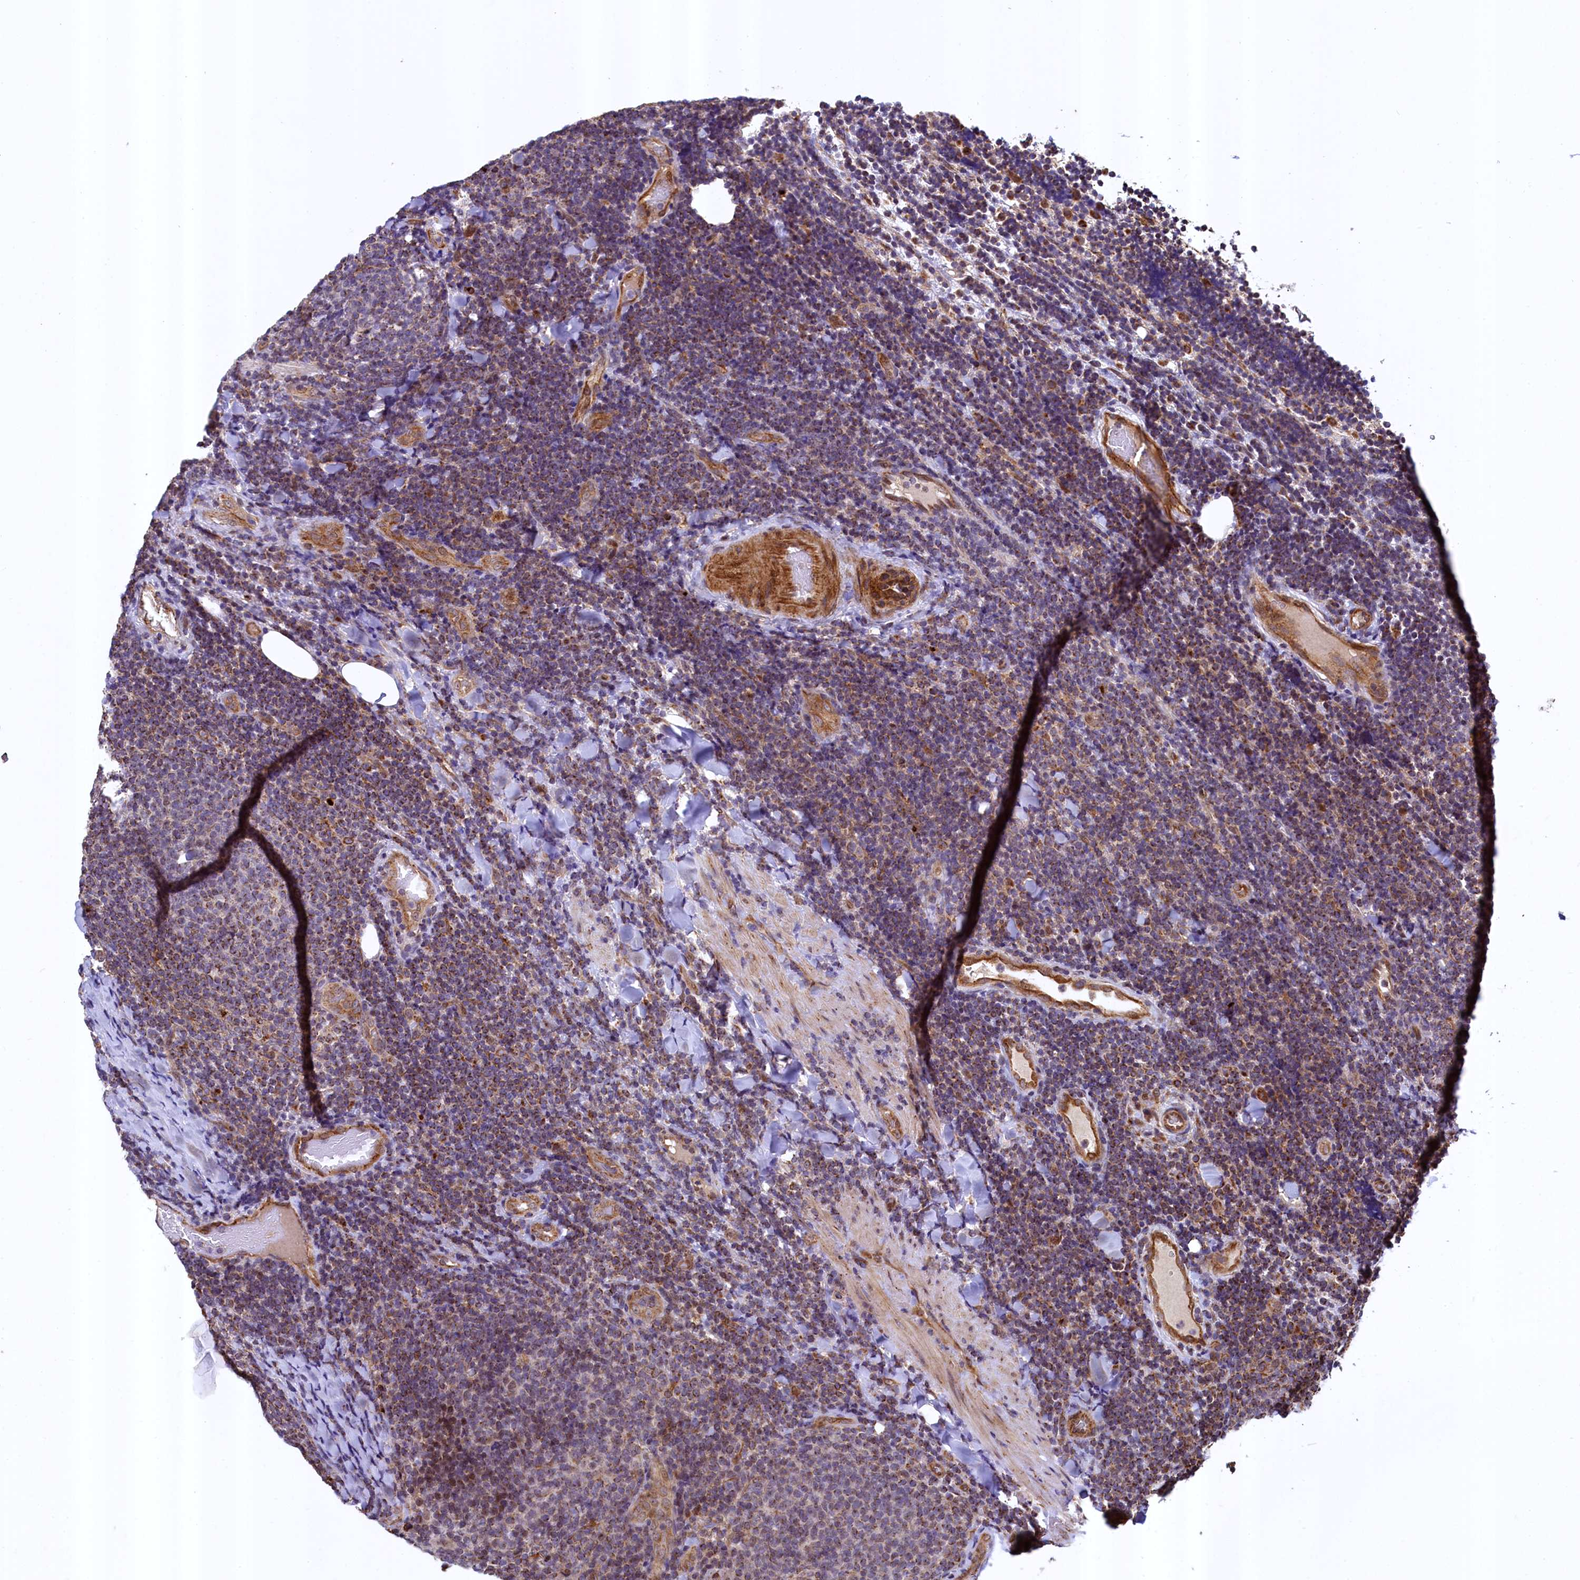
{"staining": {"intensity": "moderate", "quantity": ">75%", "location": "cytoplasmic/membranous"}, "tissue": "lymphoma", "cell_type": "Tumor cells", "image_type": "cancer", "snomed": [{"axis": "morphology", "description": "Malignant lymphoma, non-Hodgkin's type, Low grade"}, {"axis": "topography", "description": "Lymph node"}], "caption": "An IHC micrograph of neoplastic tissue is shown. Protein staining in brown shows moderate cytoplasmic/membranous positivity in malignant lymphoma, non-Hodgkin's type (low-grade) within tumor cells. (DAB IHC with brightfield microscopy, high magnification).", "gene": "ZNF577", "patient": {"sex": "male", "age": 66}}